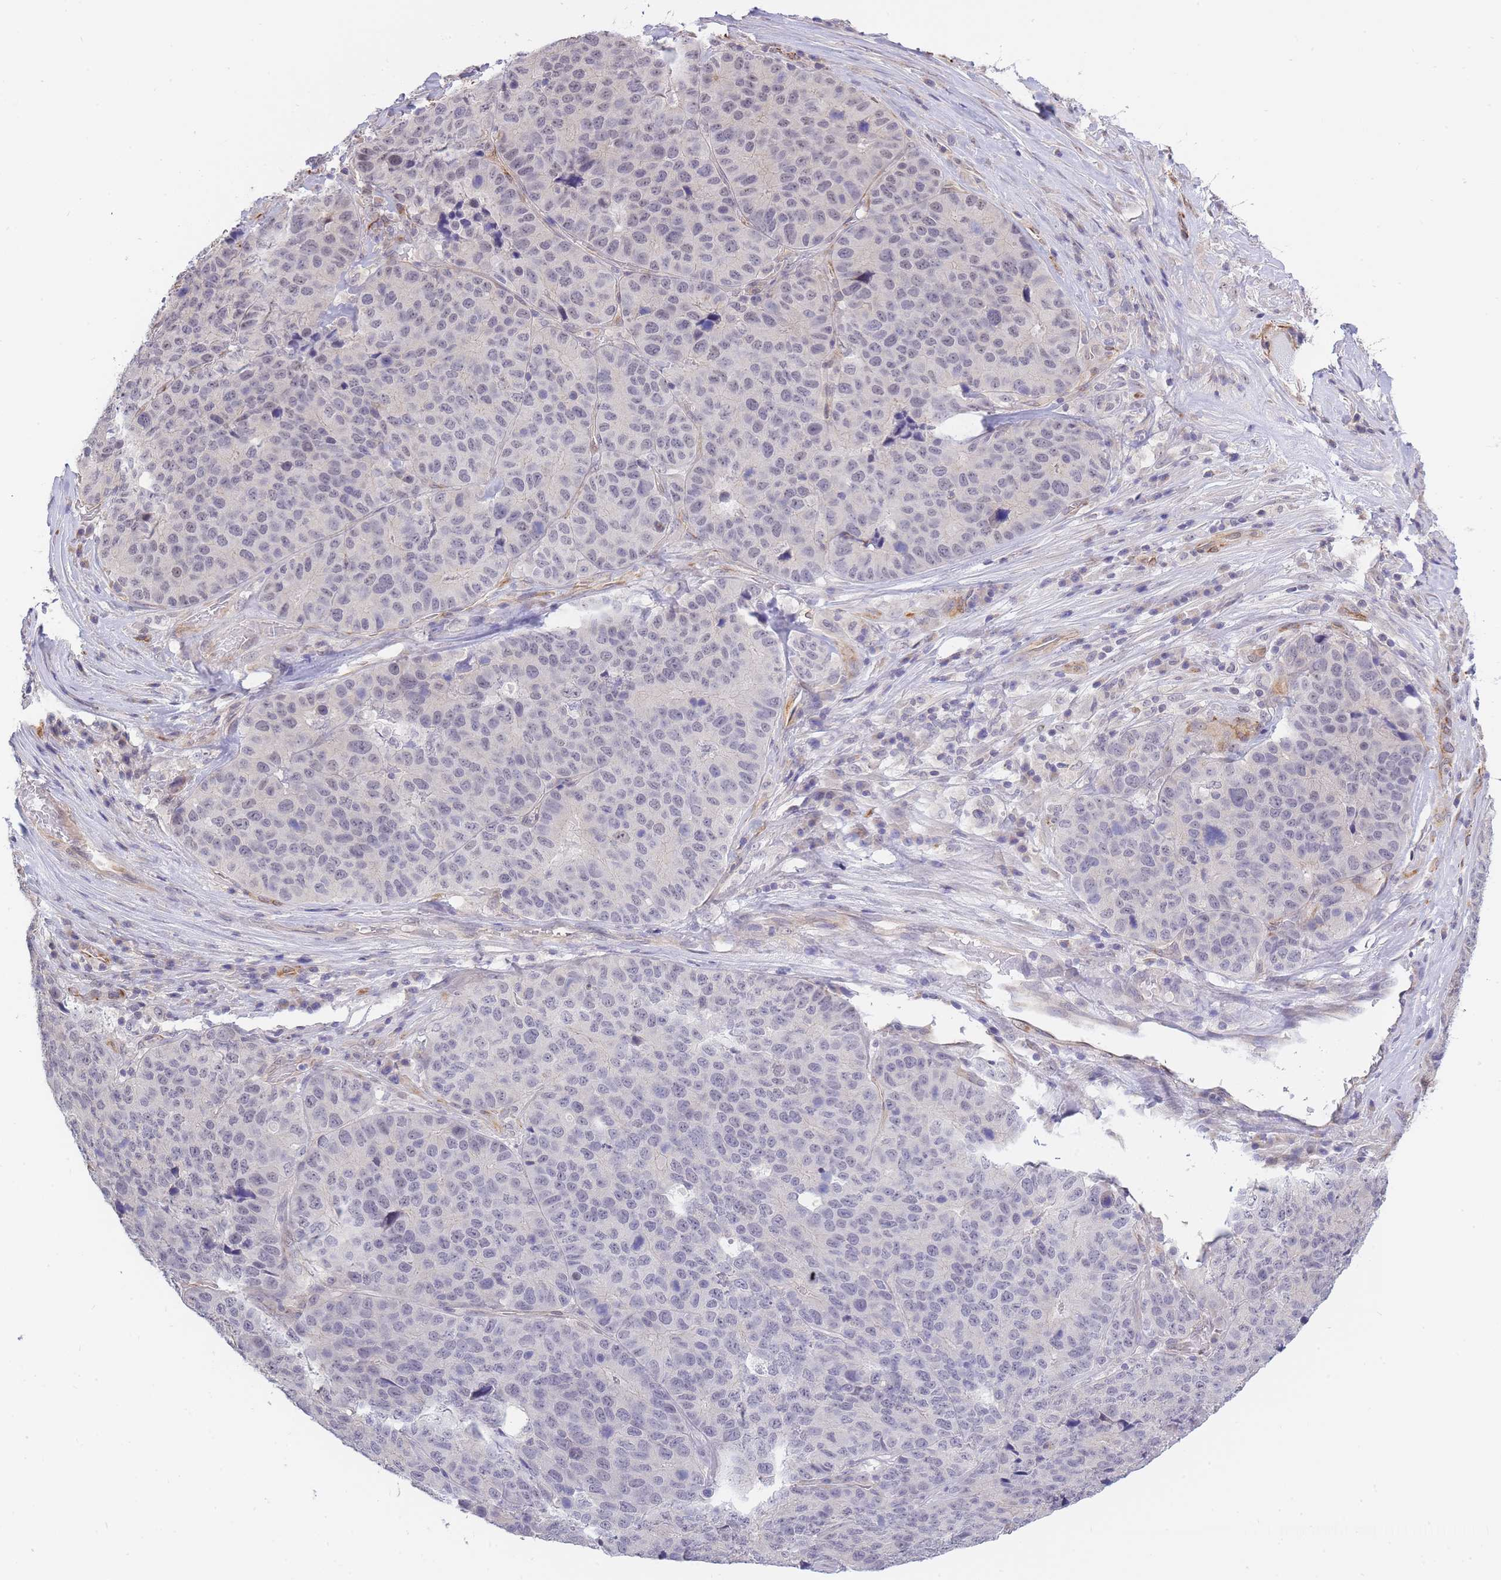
{"staining": {"intensity": "negative", "quantity": "none", "location": "none"}, "tissue": "stomach cancer", "cell_type": "Tumor cells", "image_type": "cancer", "snomed": [{"axis": "morphology", "description": "Adenocarcinoma, NOS"}, {"axis": "topography", "description": "Stomach"}], "caption": "Tumor cells show no significant protein expression in stomach adenocarcinoma. The staining was performed using DAB (3,3'-diaminobenzidine) to visualize the protein expression in brown, while the nuclei were stained in blue with hematoxylin (Magnification: 20x).", "gene": "C19orf25", "patient": {"sex": "male", "age": 71}}